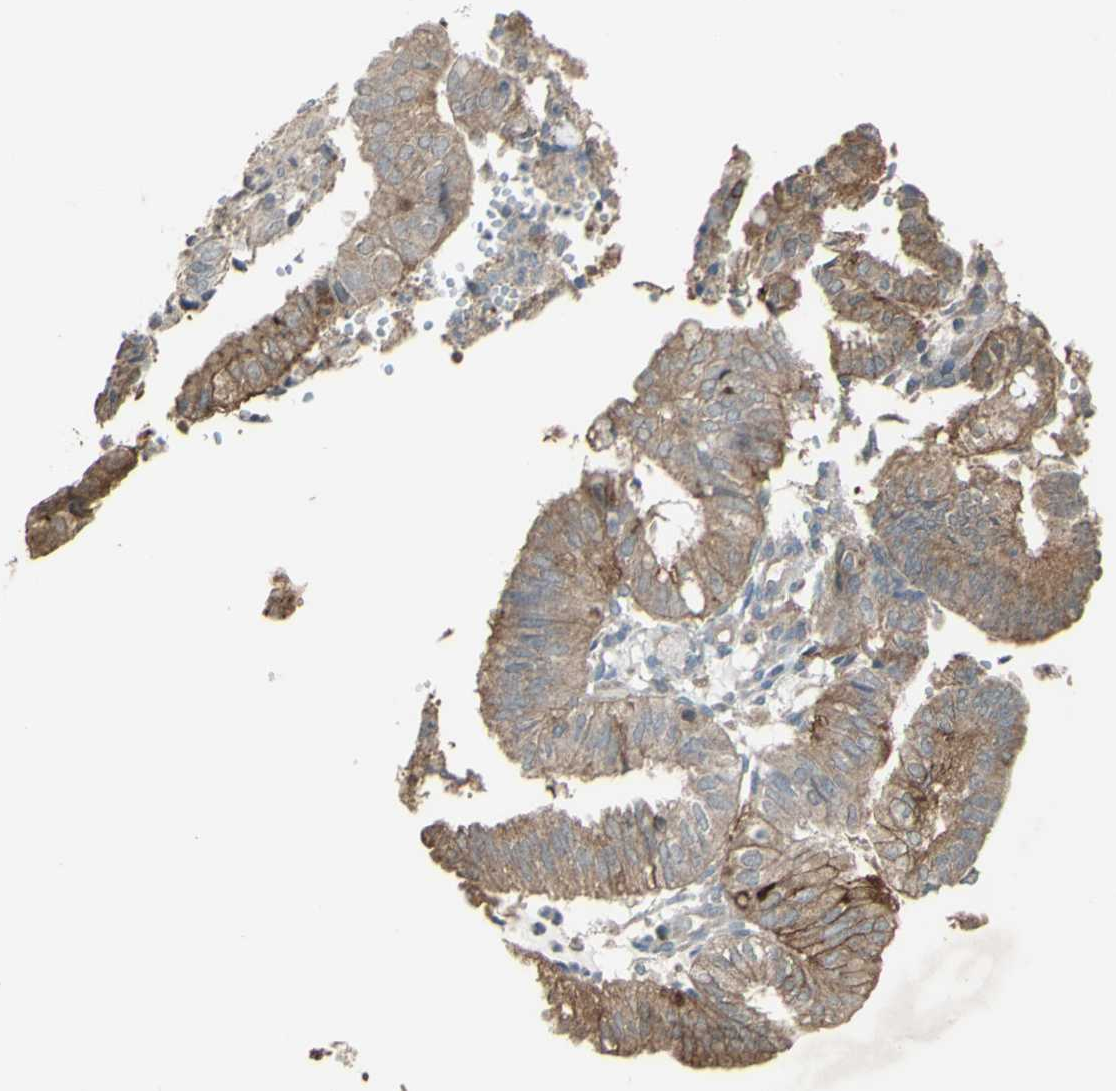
{"staining": {"intensity": "moderate", "quantity": ">75%", "location": "cytoplasmic/membranous"}, "tissue": "endometrial cancer", "cell_type": "Tumor cells", "image_type": "cancer", "snomed": [{"axis": "morphology", "description": "Adenocarcinoma, NOS"}, {"axis": "topography", "description": "Uterus"}], "caption": "This photomicrograph shows immunohistochemistry staining of endometrial cancer (adenocarcinoma), with medium moderate cytoplasmic/membranous staining in approximately >75% of tumor cells.", "gene": "FXYD3", "patient": {"sex": "female", "age": 60}}